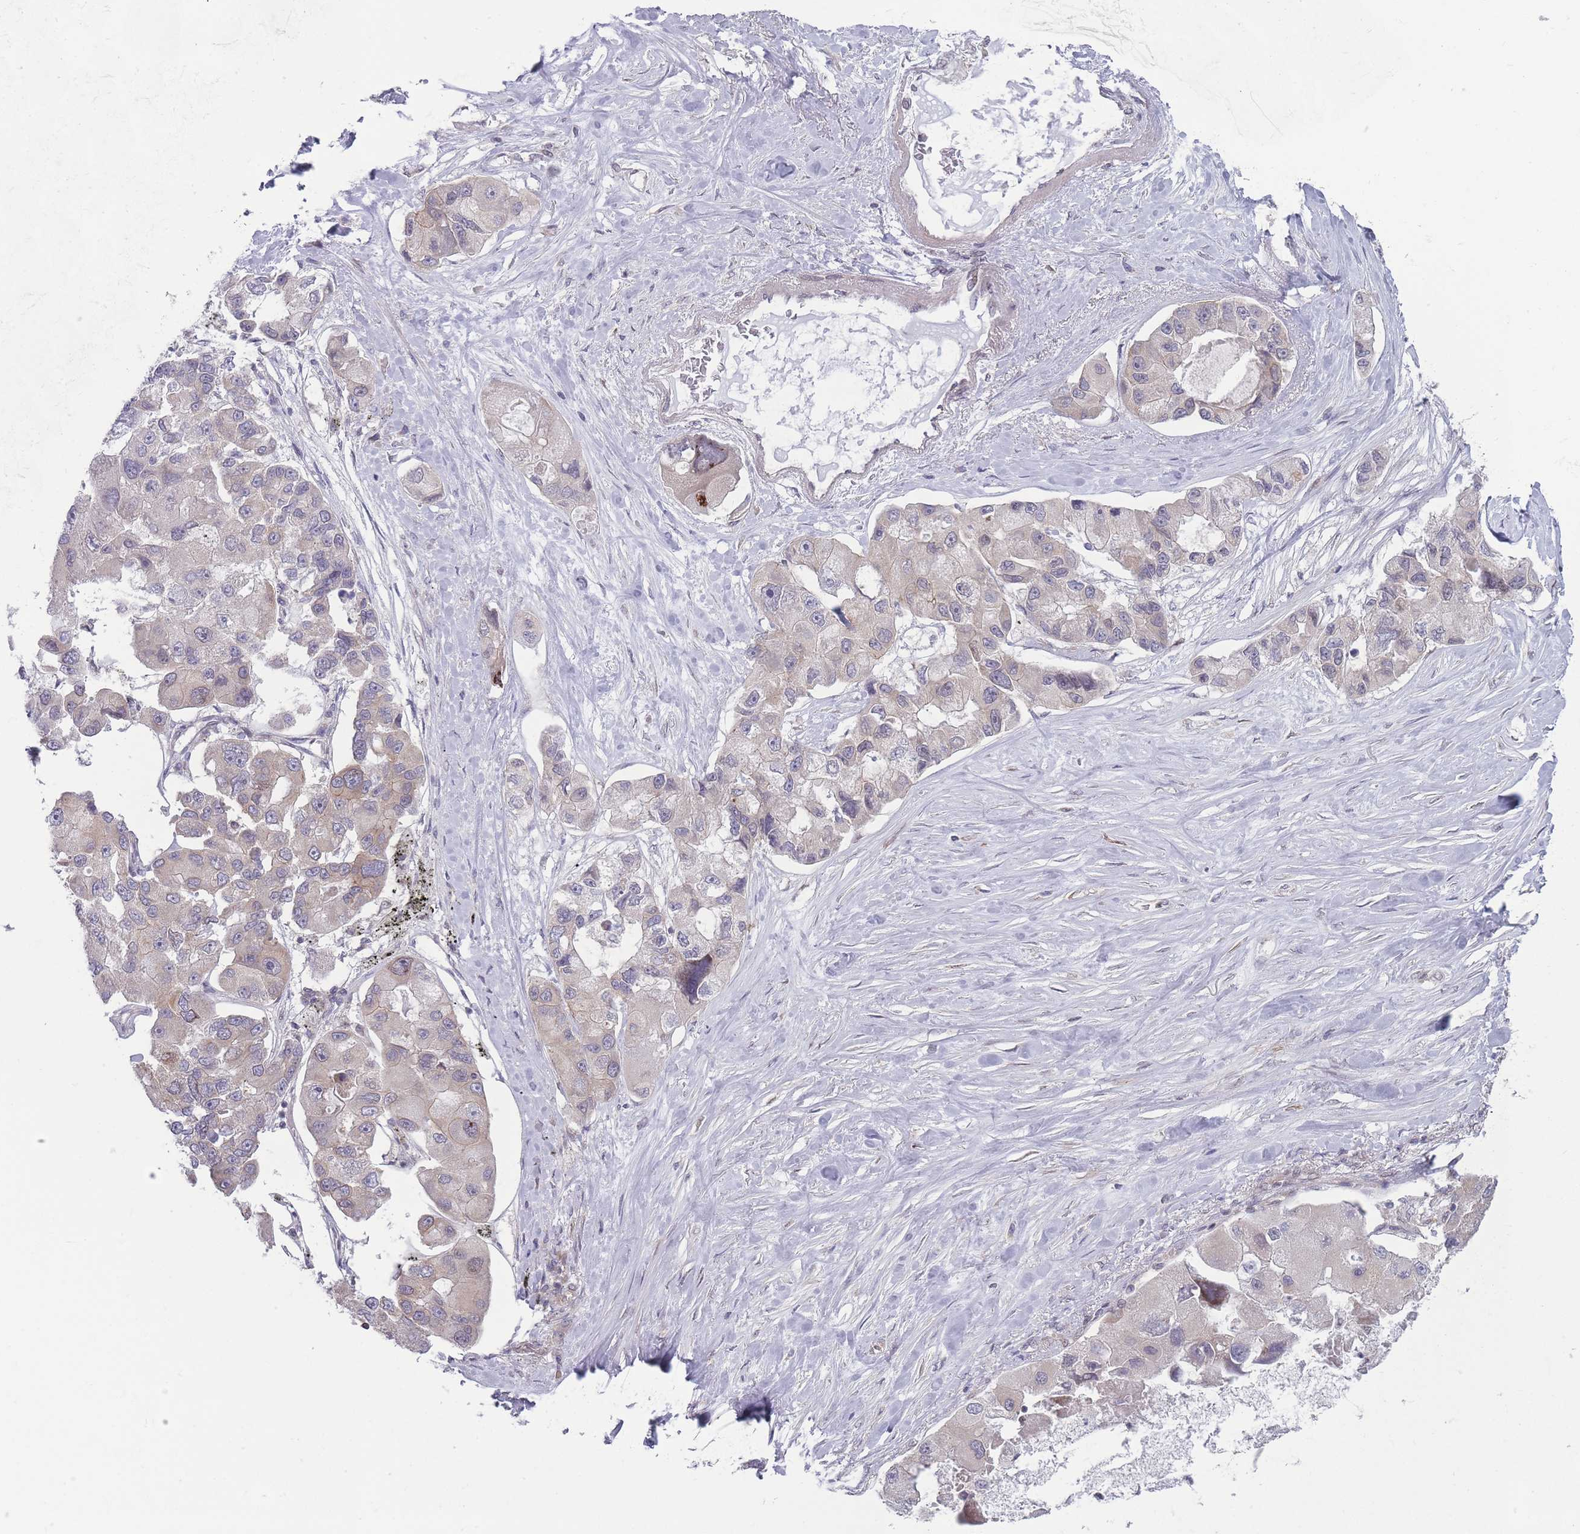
{"staining": {"intensity": "negative", "quantity": "none", "location": "none"}, "tissue": "lung cancer", "cell_type": "Tumor cells", "image_type": "cancer", "snomed": [{"axis": "morphology", "description": "Adenocarcinoma, NOS"}, {"axis": "topography", "description": "Lung"}], "caption": "A high-resolution image shows IHC staining of lung cancer (adenocarcinoma), which displays no significant expression in tumor cells.", "gene": "VRK2", "patient": {"sex": "female", "age": 54}}